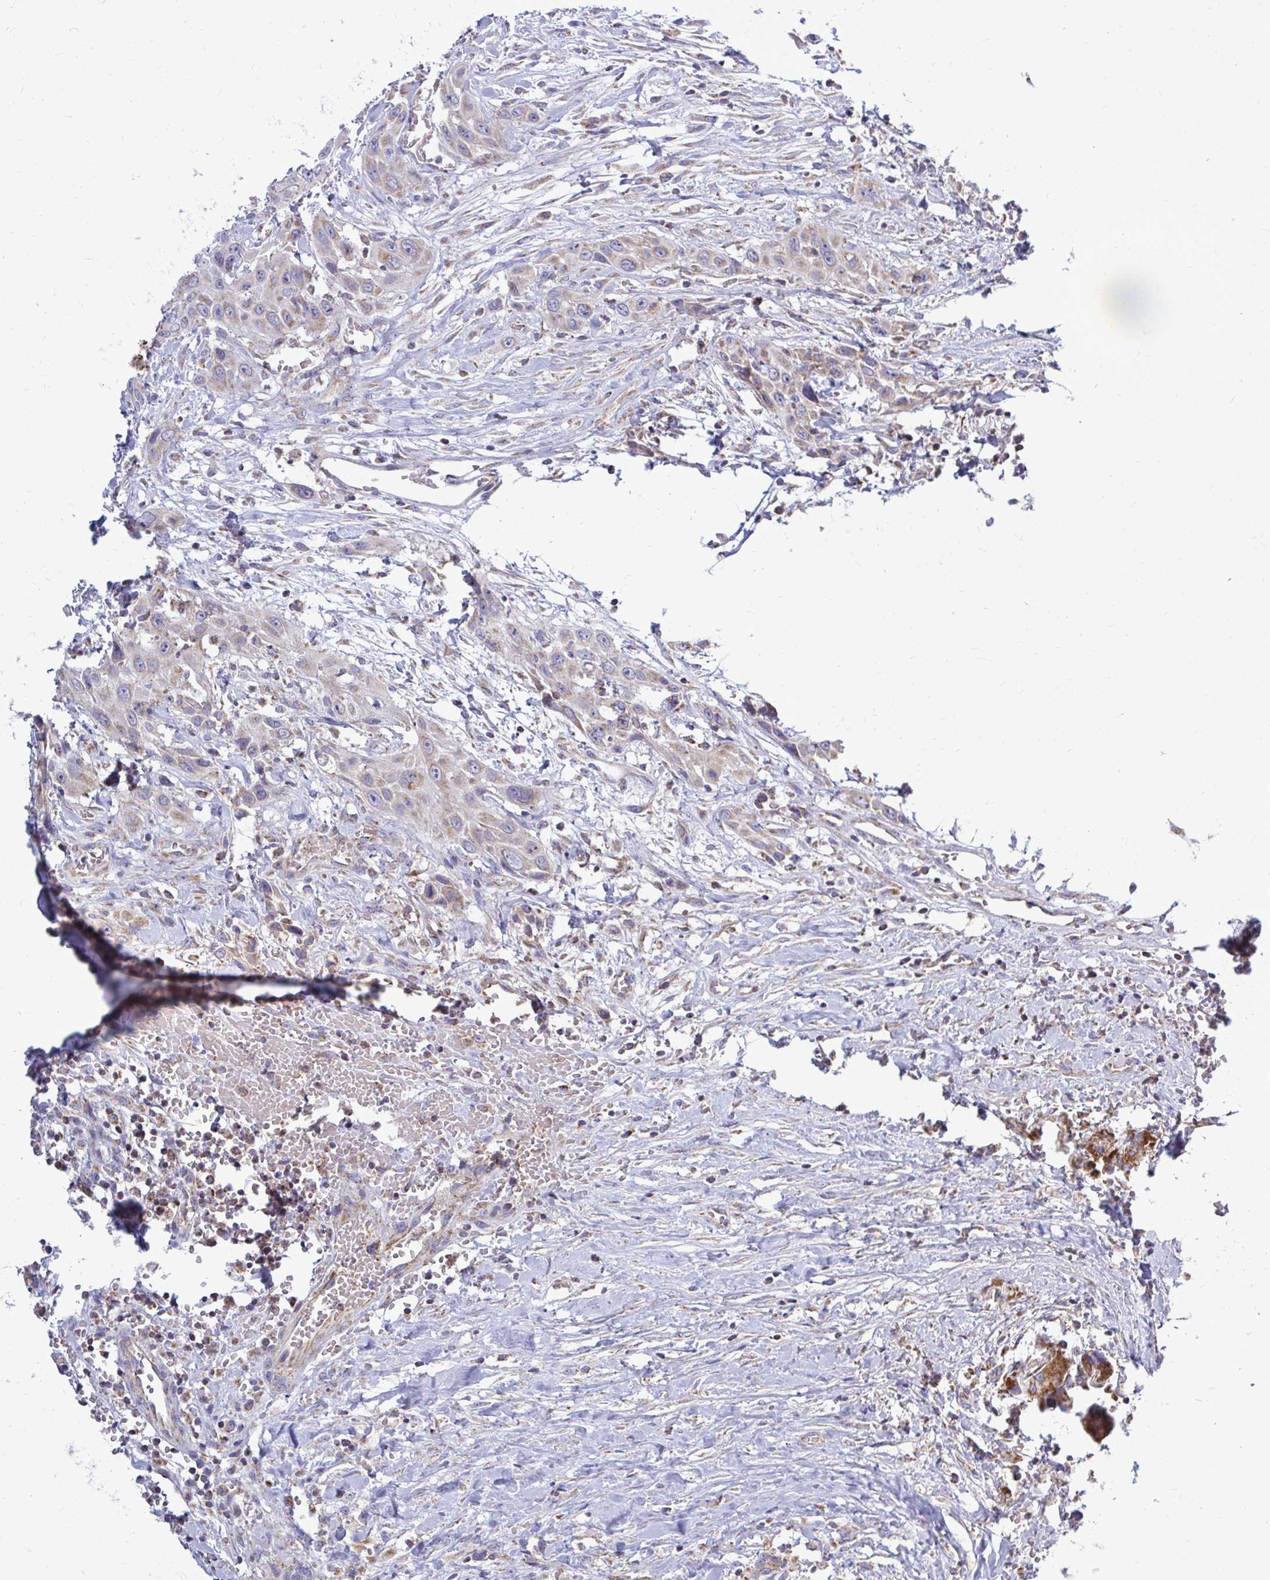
{"staining": {"intensity": "weak", "quantity": "25%-75%", "location": "cytoplasmic/membranous"}, "tissue": "head and neck cancer", "cell_type": "Tumor cells", "image_type": "cancer", "snomed": [{"axis": "morphology", "description": "Squamous cell carcinoma, NOS"}, {"axis": "topography", "description": "Head-Neck"}], "caption": "The micrograph demonstrates staining of squamous cell carcinoma (head and neck), revealing weak cytoplasmic/membranous protein expression (brown color) within tumor cells.", "gene": "OR10R2", "patient": {"sex": "male", "age": 81}}